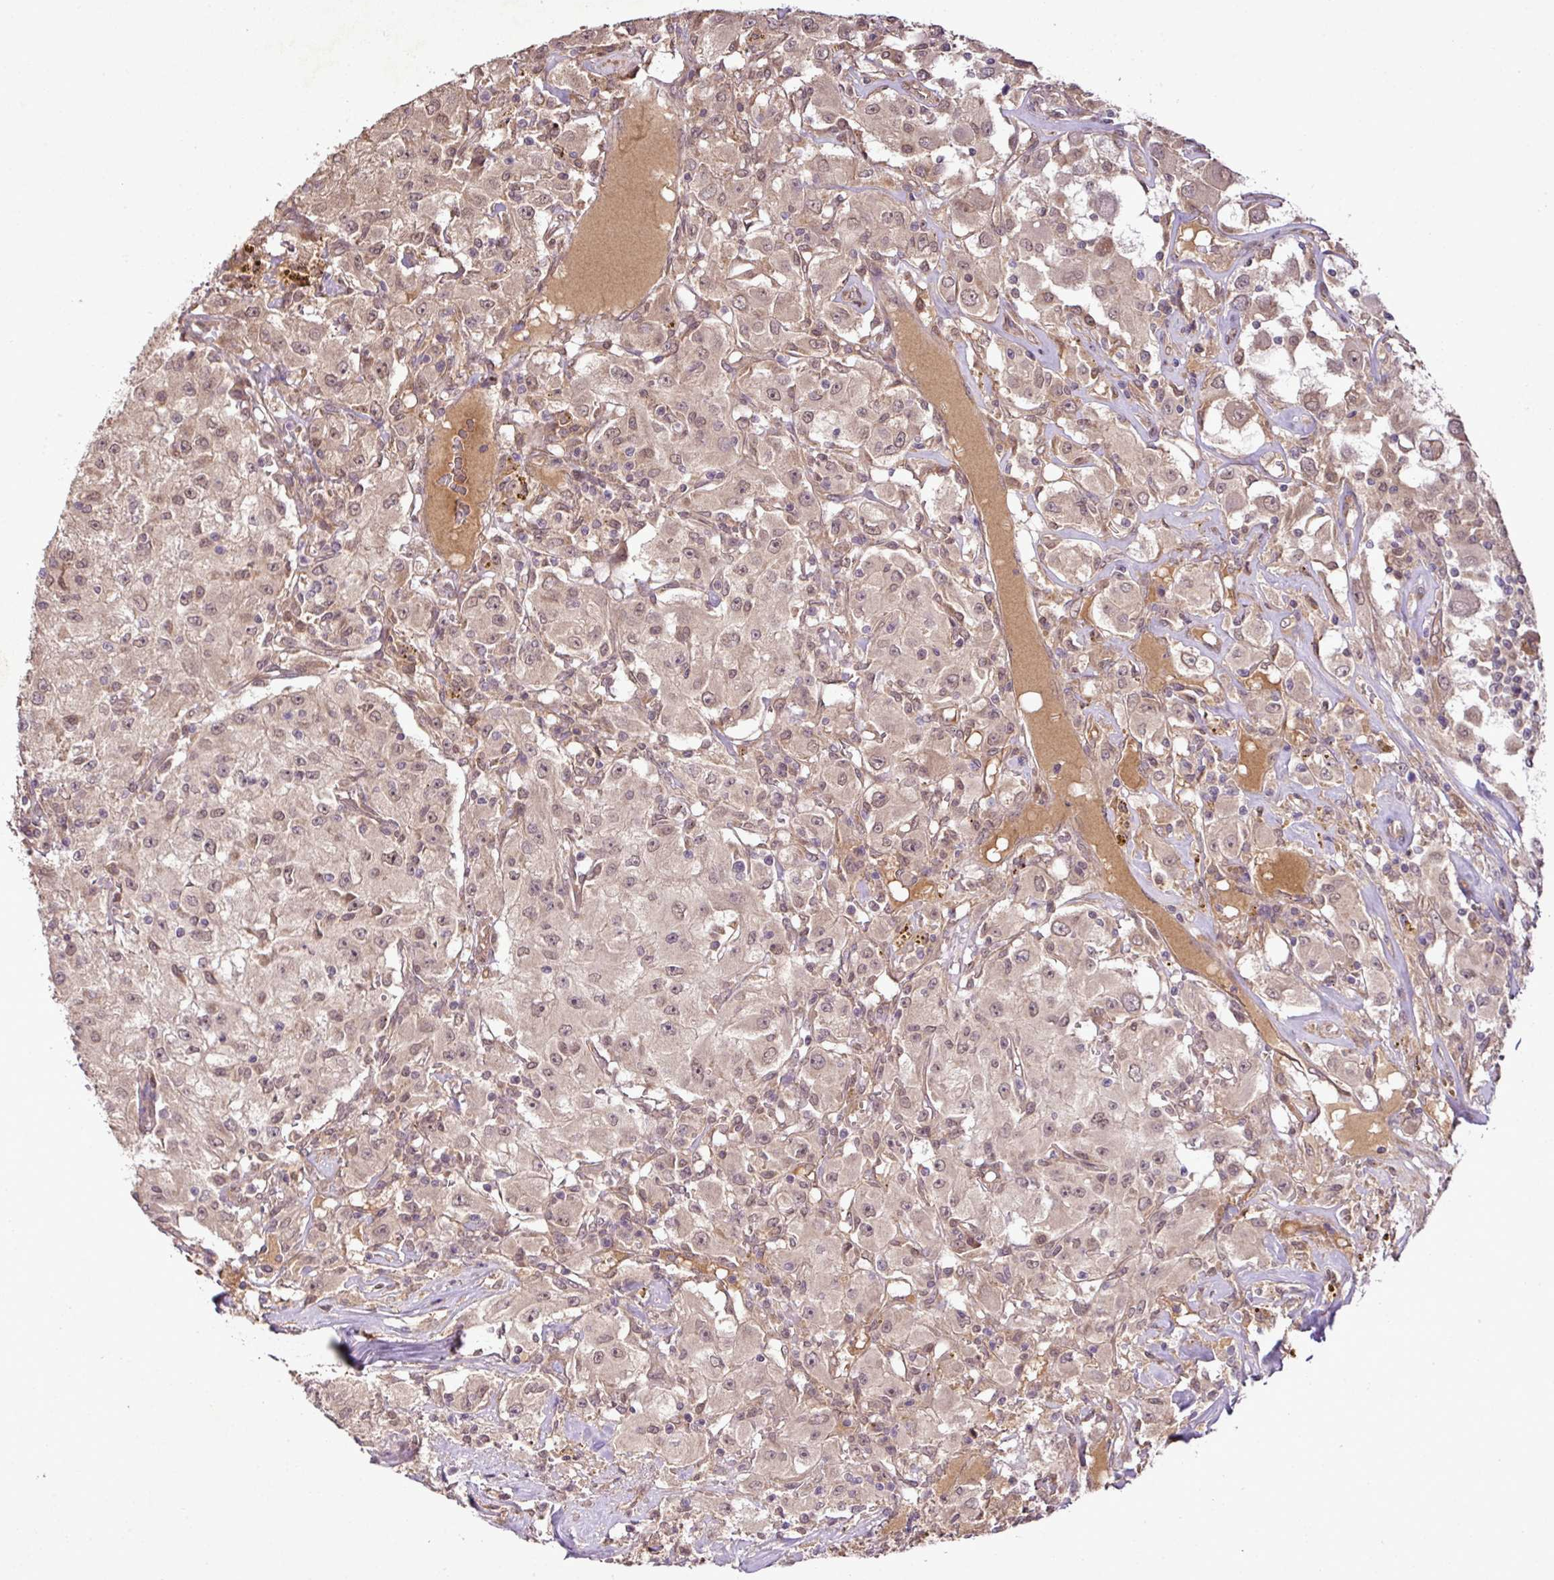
{"staining": {"intensity": "weak", "quantity": ">75%", "location": "nuclear"}, "tissue": "renal cancer", "cell_type": "Tumor cells", "image_type": "cancer", "snomed": [{"axis": "morphology", "description": "Adenocarcinoma, NOS"}, {"axis": "topography", "description": "Kidney"}], "caption": "Immunohistochemical staining of renal cancer (adenocarcinoma) demonstrates low levels of weak nuclear protein expression in about >75% of tumor cells.", "gene": "DNAAF4", "patient": {"sex": "female", "age": 67}}